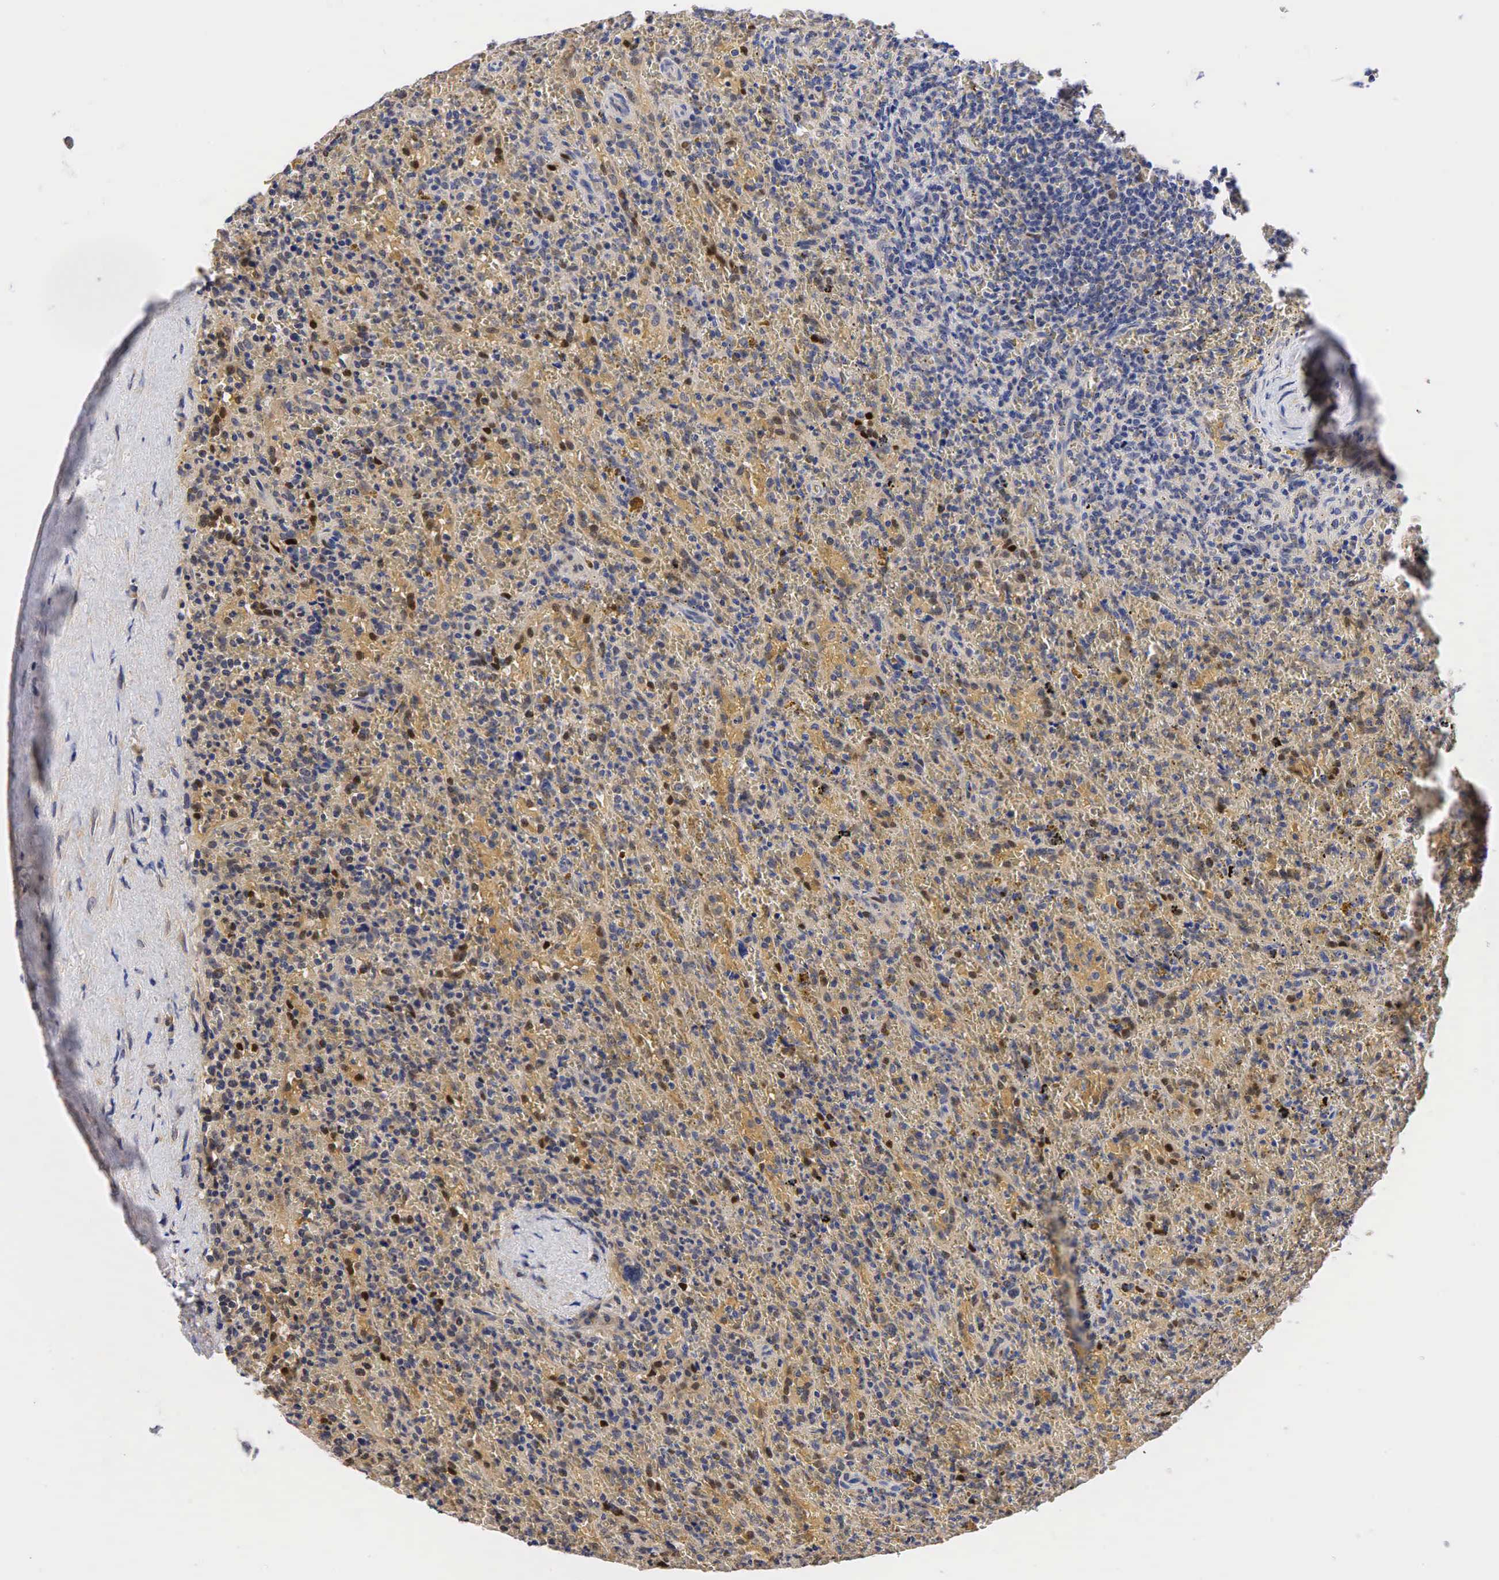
{"staining": {"intensity": "negative", "quantity": "none", "location": "none"}, "tissue": "lymphoma", "cell_type": "Tumor cells", "image_type": "cancer", "snomed": [{"axis": "morphology", "description": "Malignant lymphoma, non-Hodgkin's type, High grade"}, {"axis": "topography", "description": "Spleen"}, {"axis": "topography", "description": "Lymph node"}], "caption": "This histopathology image is of lymphoma stained with immunohistochemistry to label a protein in brown with the nuclei are counter-stained blue. There is no positivity in tumor cells.", "gene": "CCND1", "patient": {"sex": "female", "age": 70}}